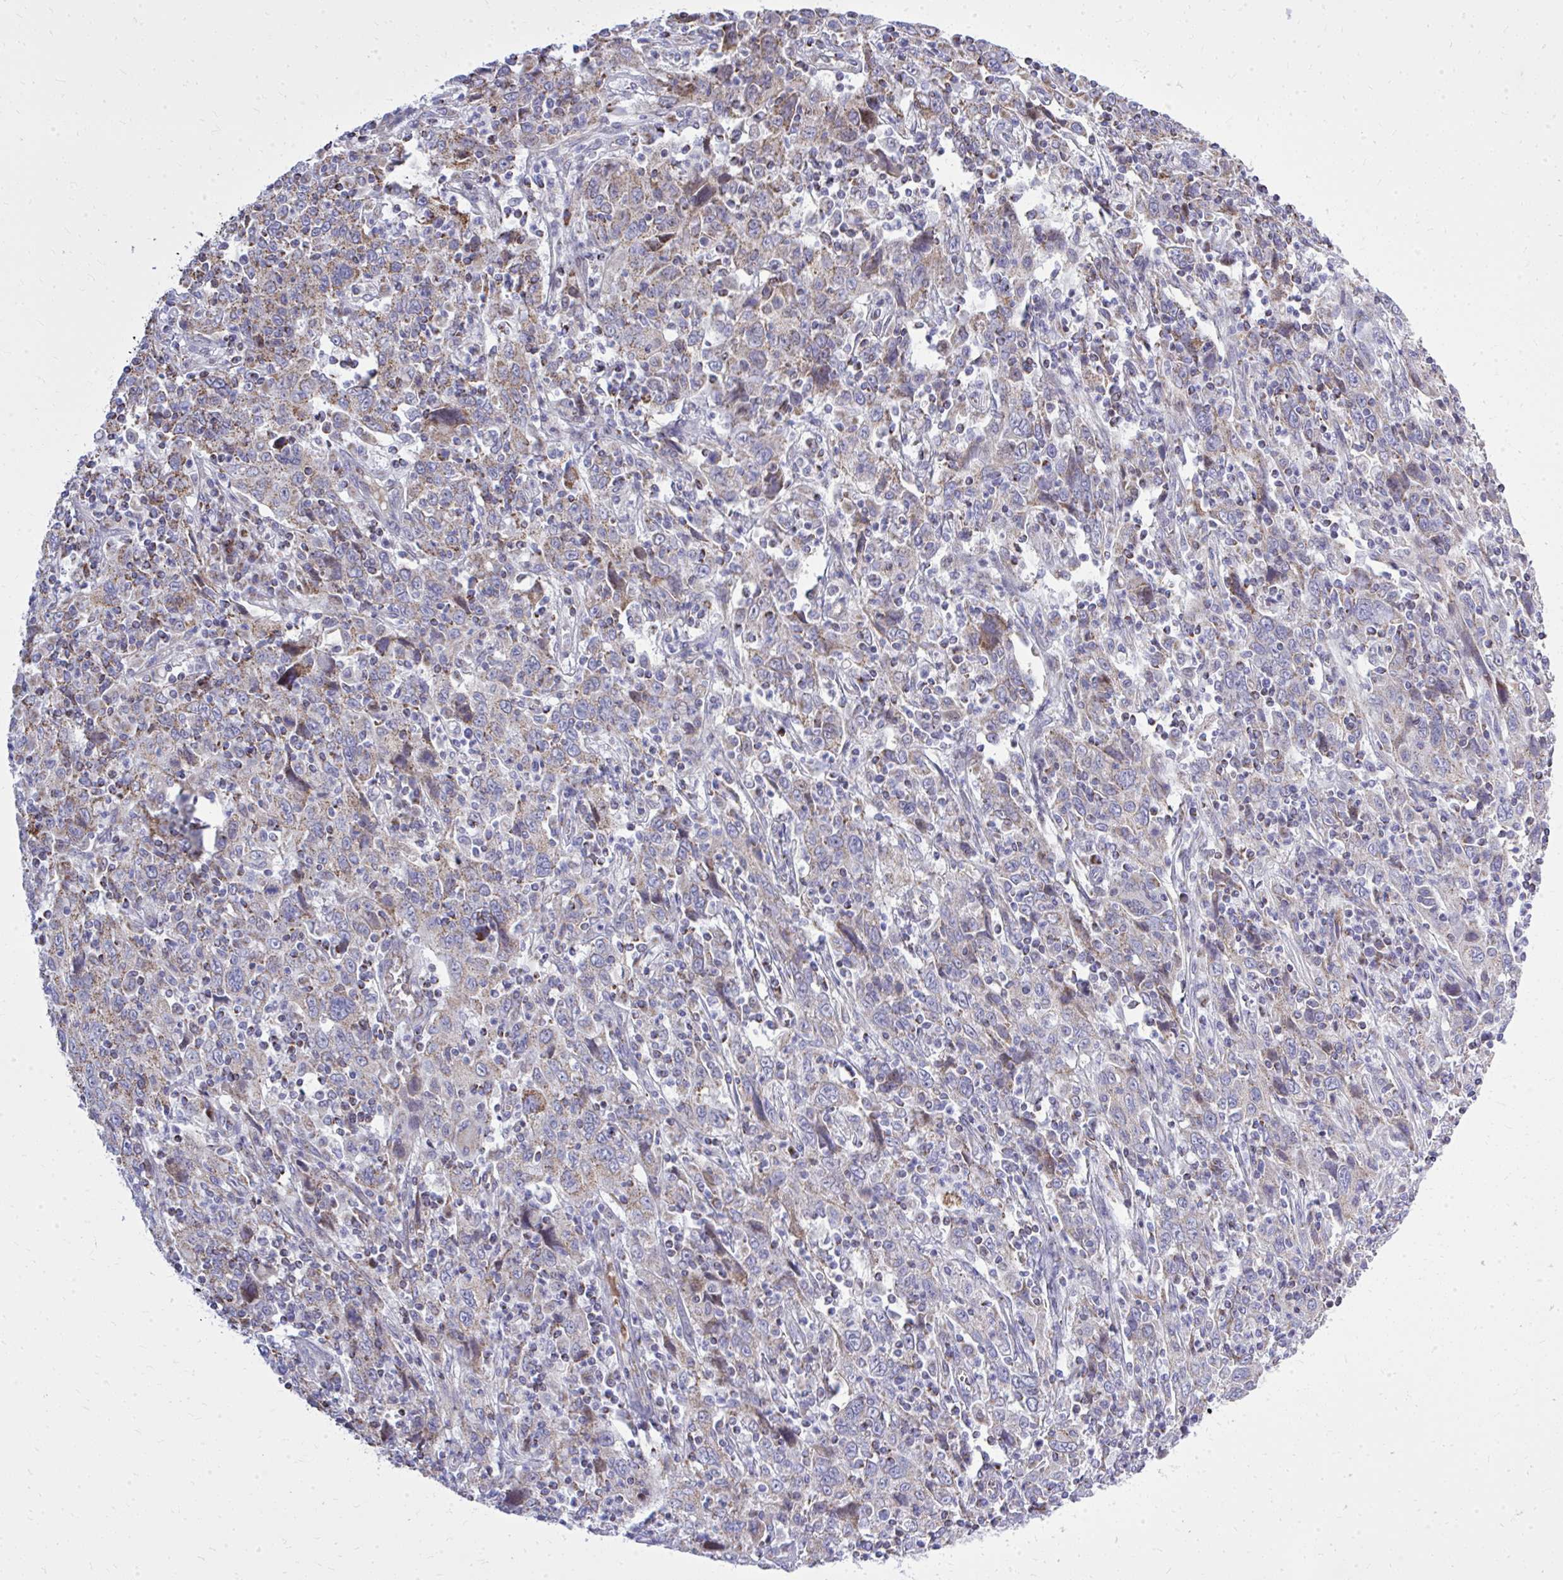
{"staining": {"intensity": "weak", "quantity": ">75%", "location": "cytoplasmic/membranous"}, "tissue": "cervical cancer", "cell_type": "Tumor cells", "image_type": "cancer", "snomed": [{"axis": "morphology", "description": "Squamous cell carcinoma, NOS"}, {"axis": "topography", "description": "Cervix"}], "caption": "The immunohistochemical stain shows weak cytoplasmic/membranous expression in tumor cells of squamous cell carcinoma (cervical) tissue.", "gene": "ZNF362", "patient": {"sex": "female", "age": 46}}